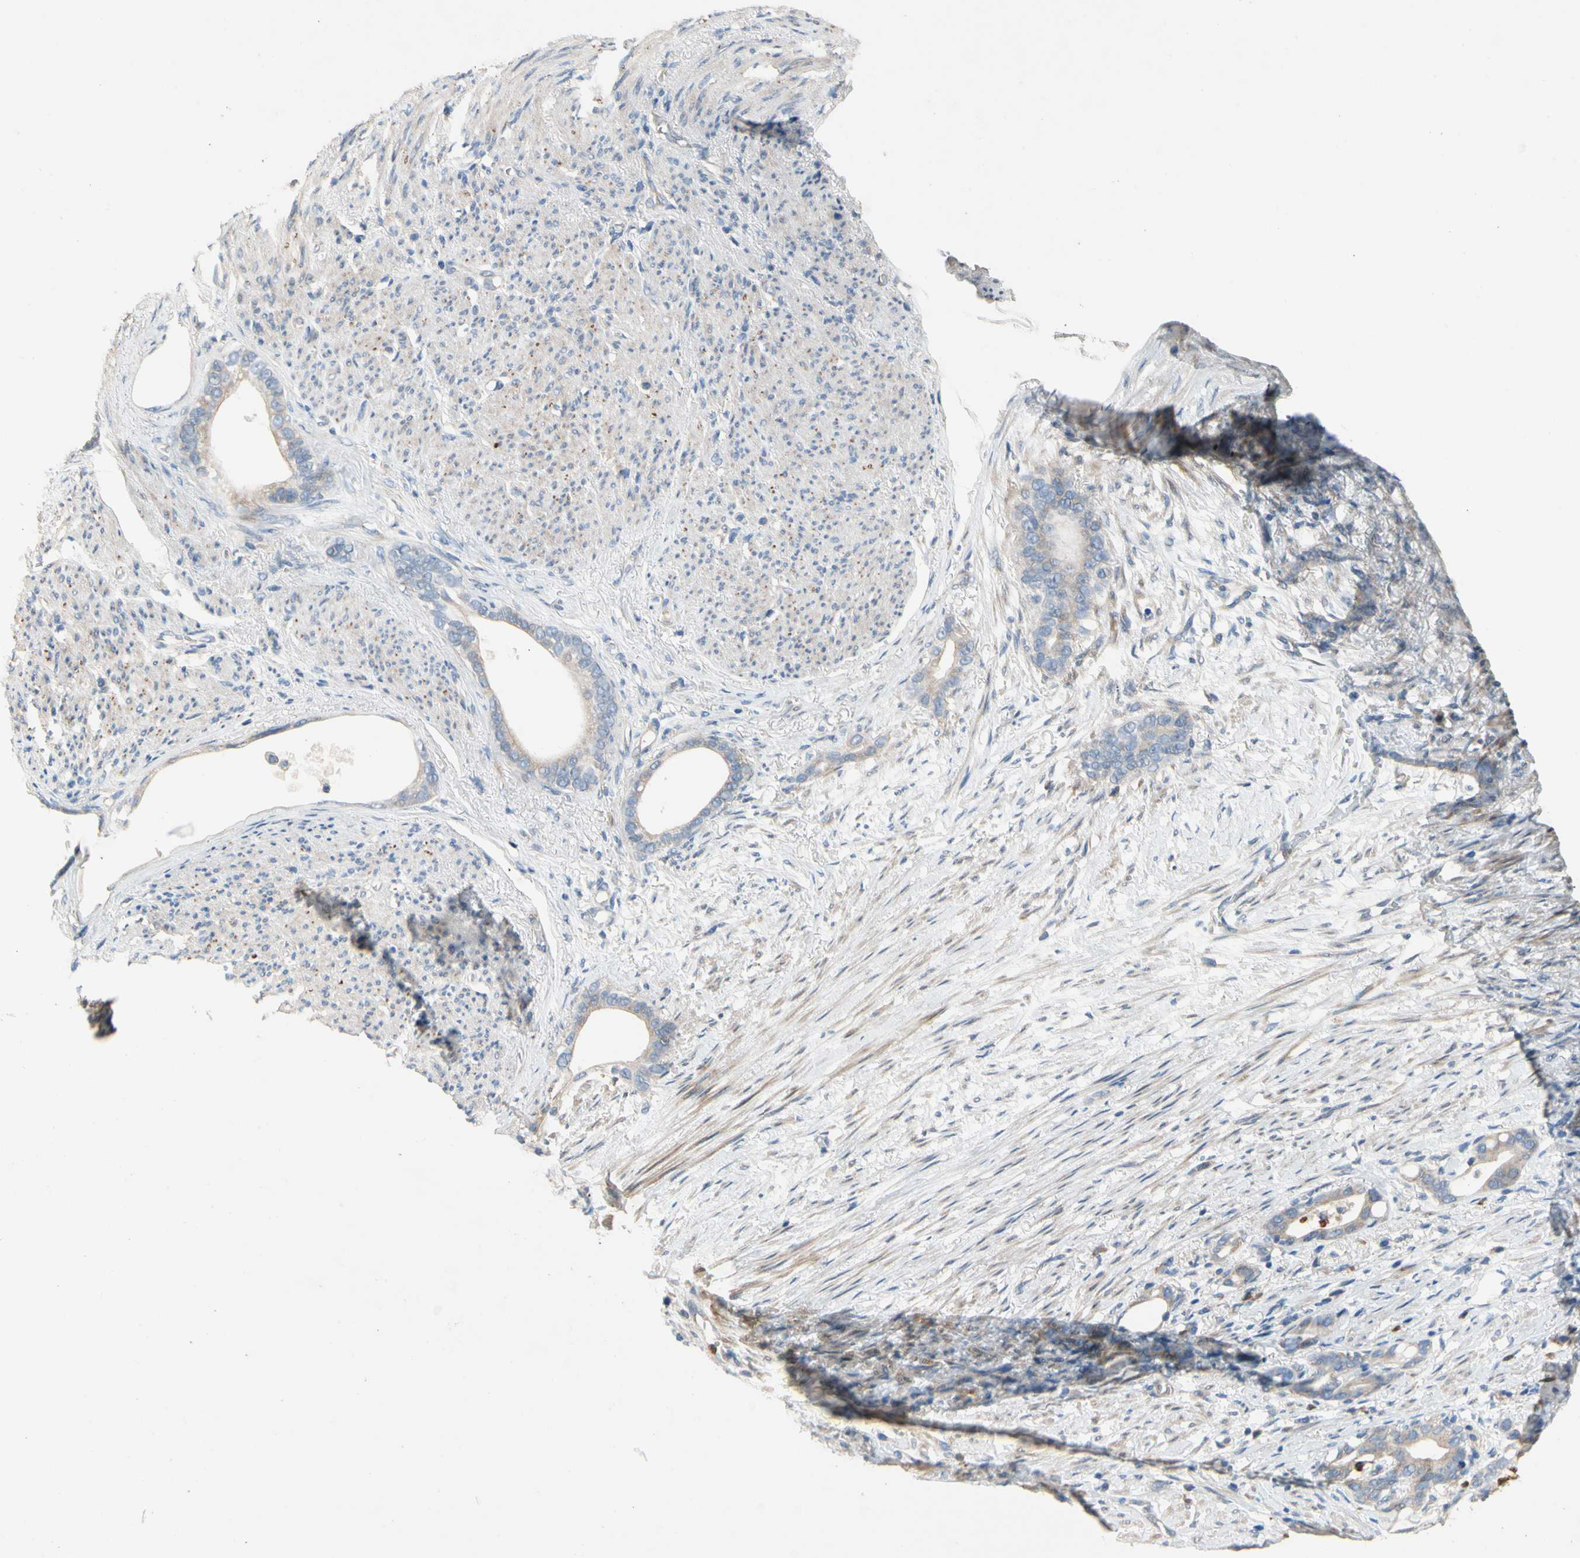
{"staining": {"intensity": "weak", "quantity": ">75%", "location": "cytoplasmic/membranous"}, "tissue": "stomach cancer", "cell_type": "Tumor cells", "image_type": "cancer", "snomed": [{"axis": "morphology", "description": "Adenocarcinoma, NOS"}, {"axis": "topography", "description": "Stomach"}], "caption": "Immunohistochemistry of stomach adenocarcinoma shows low levels of weak cytoplasmic/membranous expression in about >75% of tumor cells. (Brightfield microscopy of DAB IHC at high magnification).", "gene": "SIGLEC5", "patient": {"sex": "female", "age": 75}}